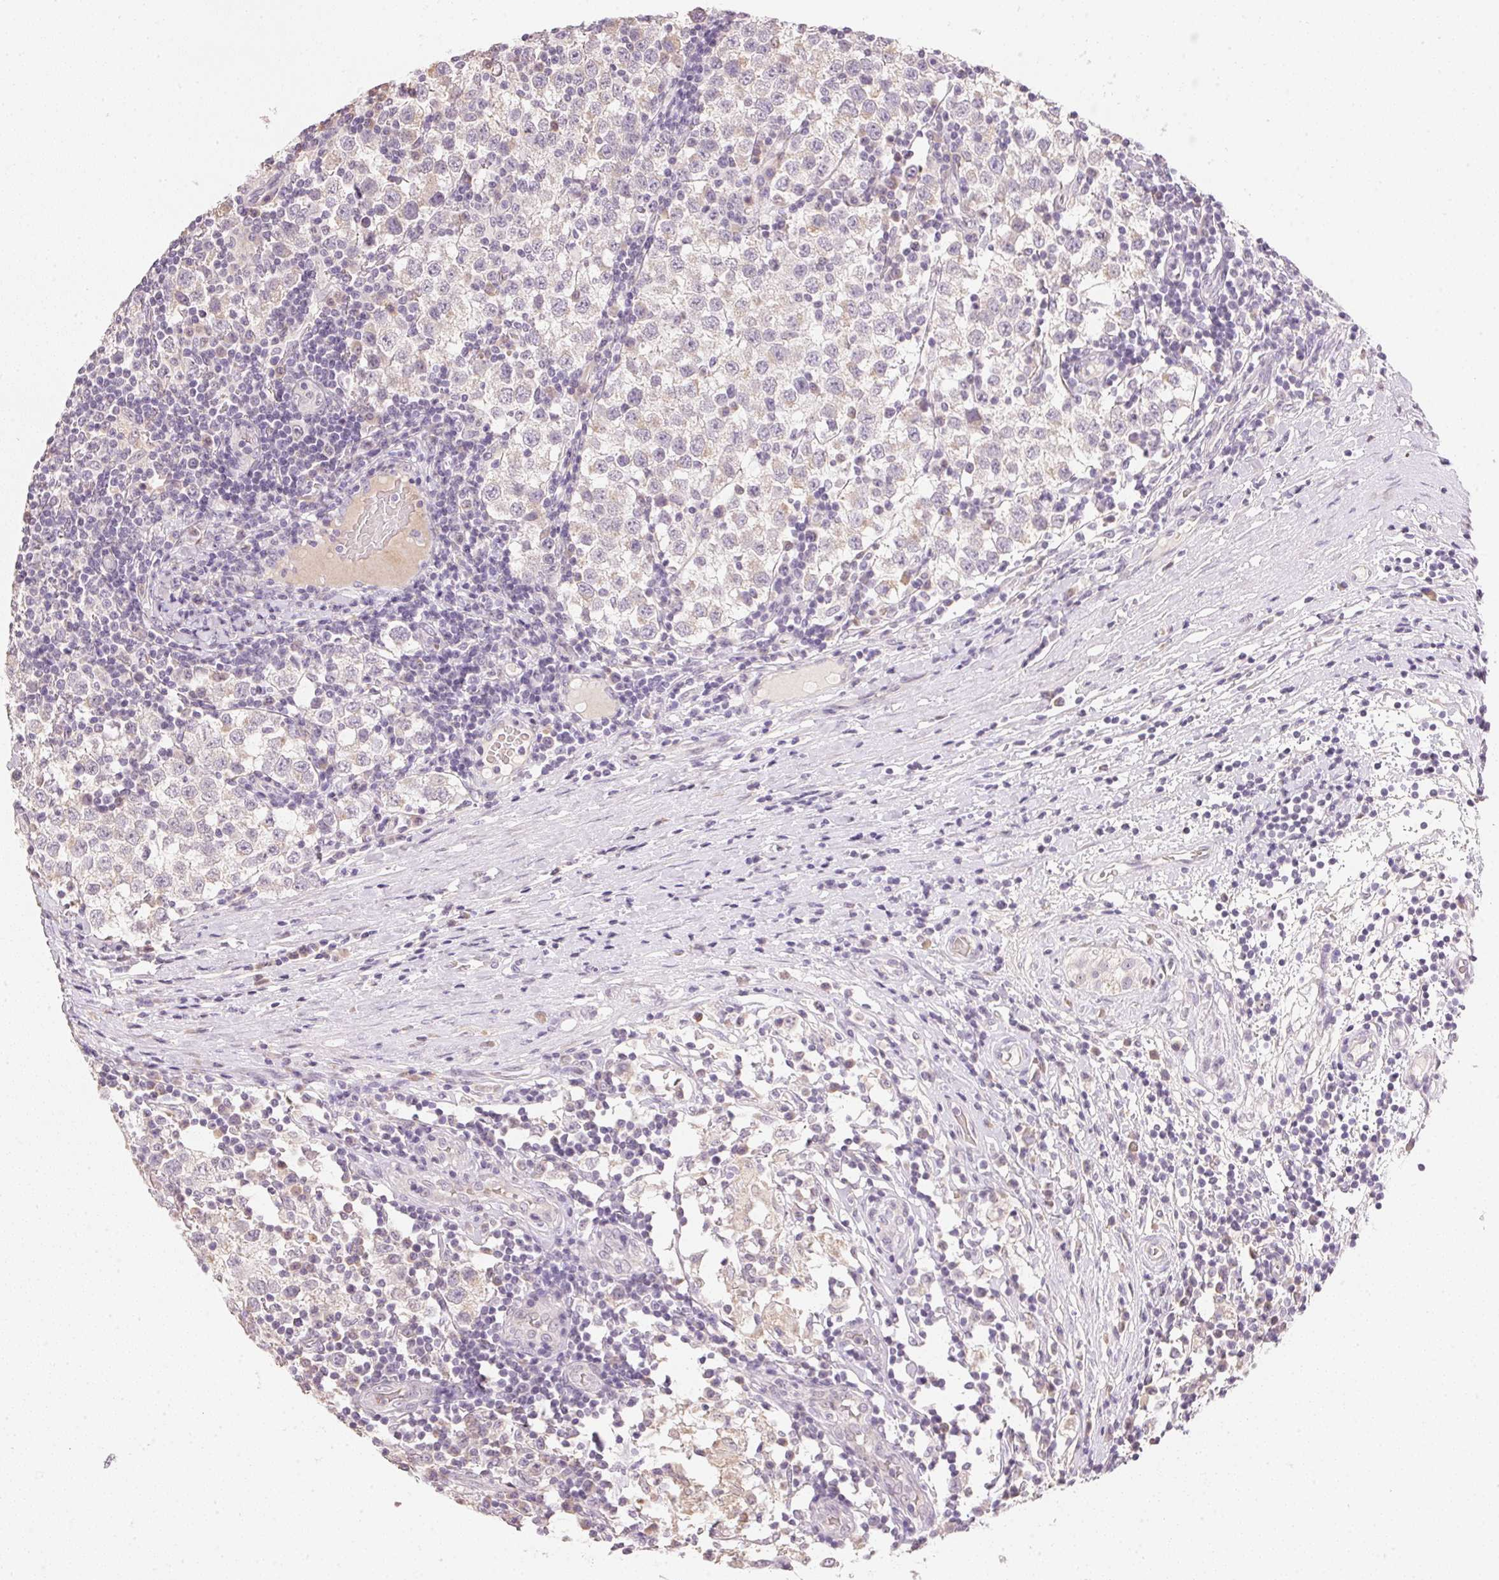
{"staining": {"intensity": "negative", "quantity": "none", "location": "none"}, "tissue": "testis cancer", "cell_type": "Tumor cells", "image_type": "cancer", "snomed": [{"axis": "morphology", "description": "Seminoma, NOS"}, {"axis": "topography", "description": "Testis"}], "caption": "Immunohistochemistry (IHC) of testis seminoma demonstrates no expression in tumor cells.", "gene": "DHCR24", "patient": {"sex": "male", "age": 34}}